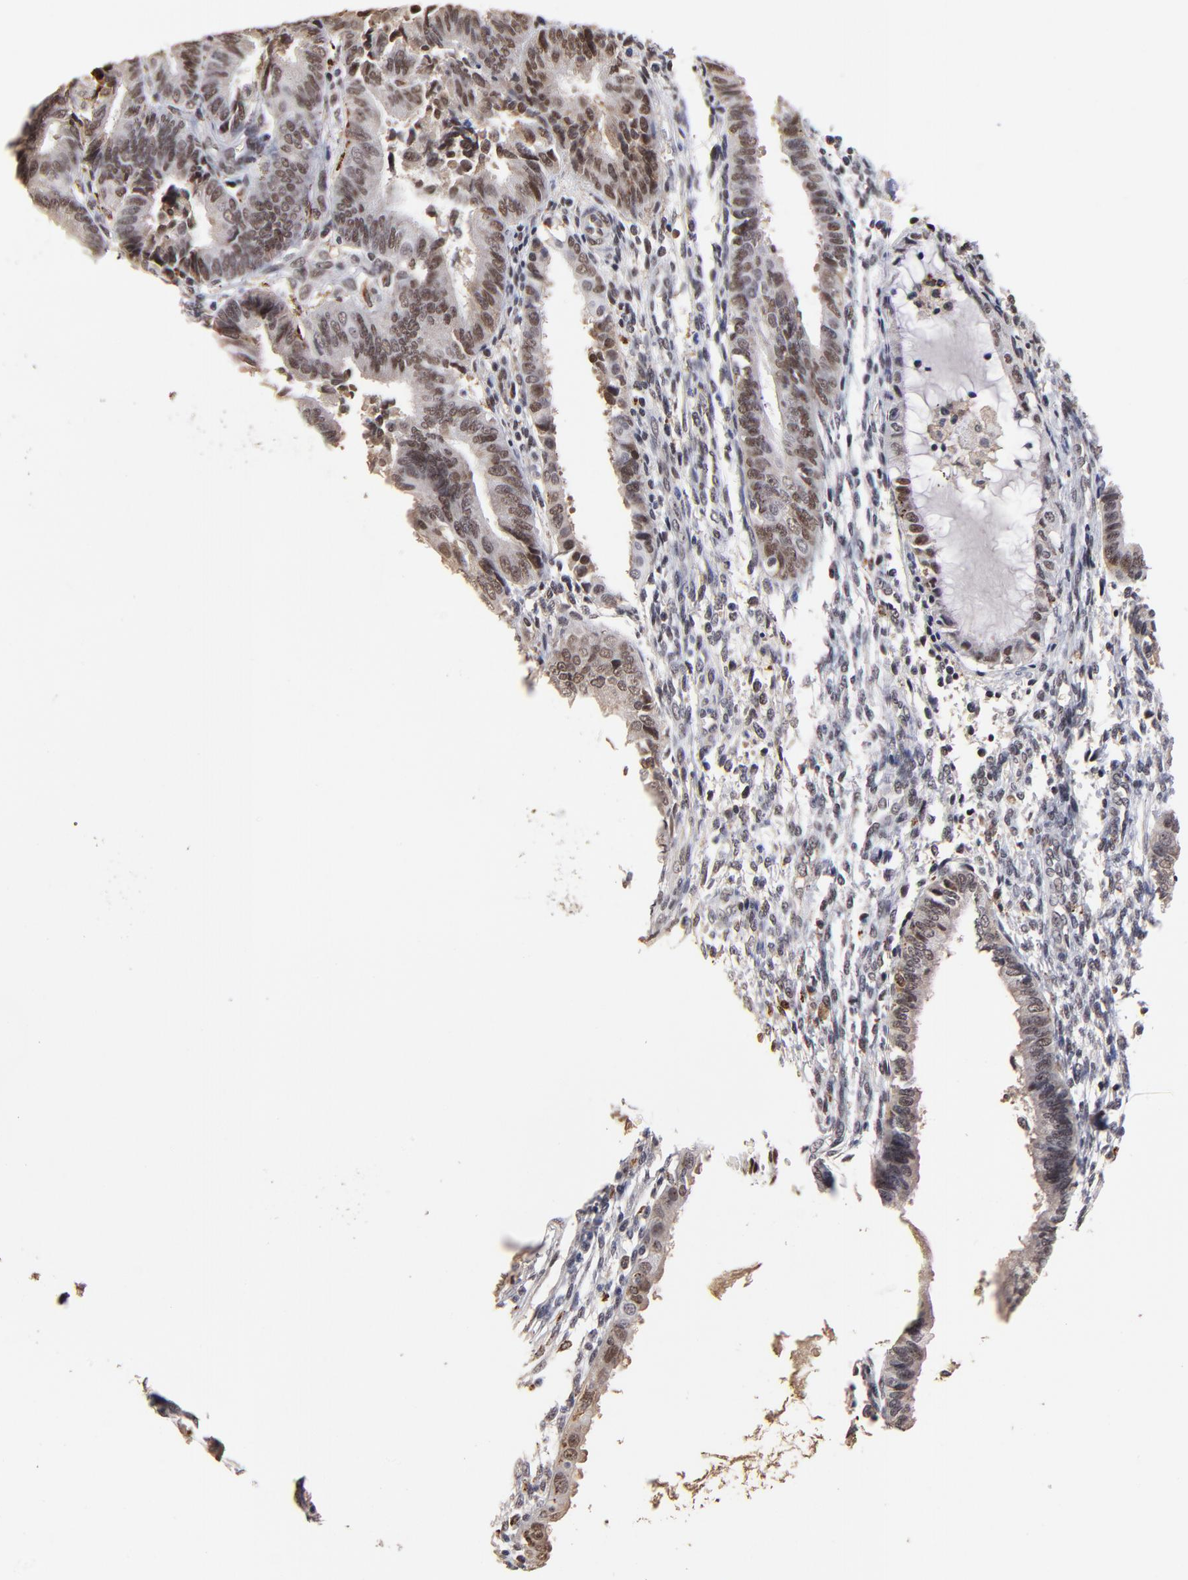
{"staining": {"intensity": "moderate", "quantity": ">75%", "location": "nuclear"}, "tissue": "endometrial cancer", "cell_type": "Tumor cells", "image_type": "cancer", "snomed": [{"axis": "morphology", "description": "Adenocarcinoma, NOS"}, {"axis": "topography", "description": "Endometrium"}], "caption": "Endometrial cancer (adenocarcinoma) was stained to show a protein in brown. There is medium levels of moderate nuclear positivity in about >75% of tumor cells. Nuclei are stained in blue.", "gene": "ZNF146", "patient": {"sex": "female", "age": 63}}